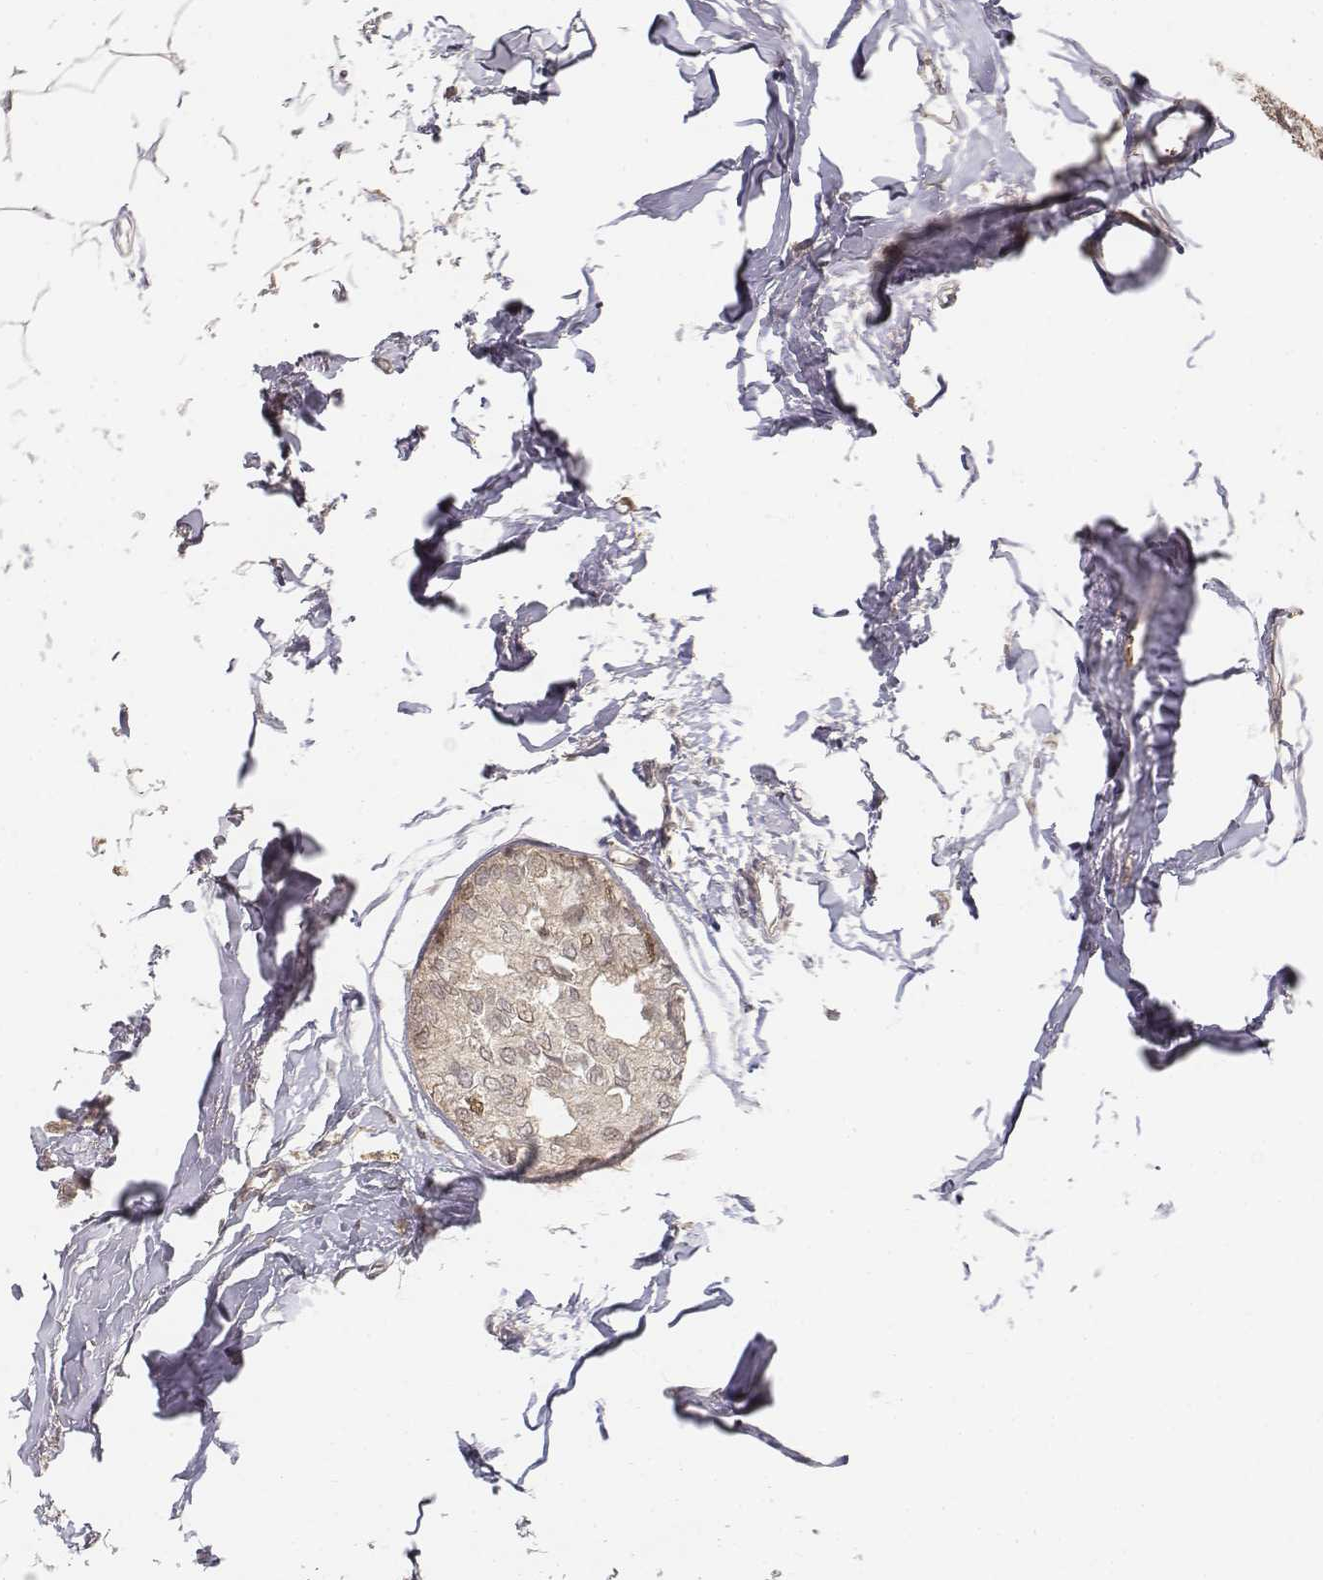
{"staining": {"intensity": "weak", "quantity": "<25%", "location": "nuclear"}, "tissue": "breast cancer", "cell_type": "Tumor cells", "image_type": "cancer", "snomed": [{"axis": "morphology", "description": "Duct carcinoma"}, {"axis": "topography", "description": "Breast"}], "caption": "IHC micrograph of neoplastic tissue: breast infiltrating ductal carcinoma stained with DAB (3,3'-diaminobenzidine) shows no significant protein expression in tumor cells.", "gene": "FANCD2", "patient": {"sex": "female", "age": 40}}